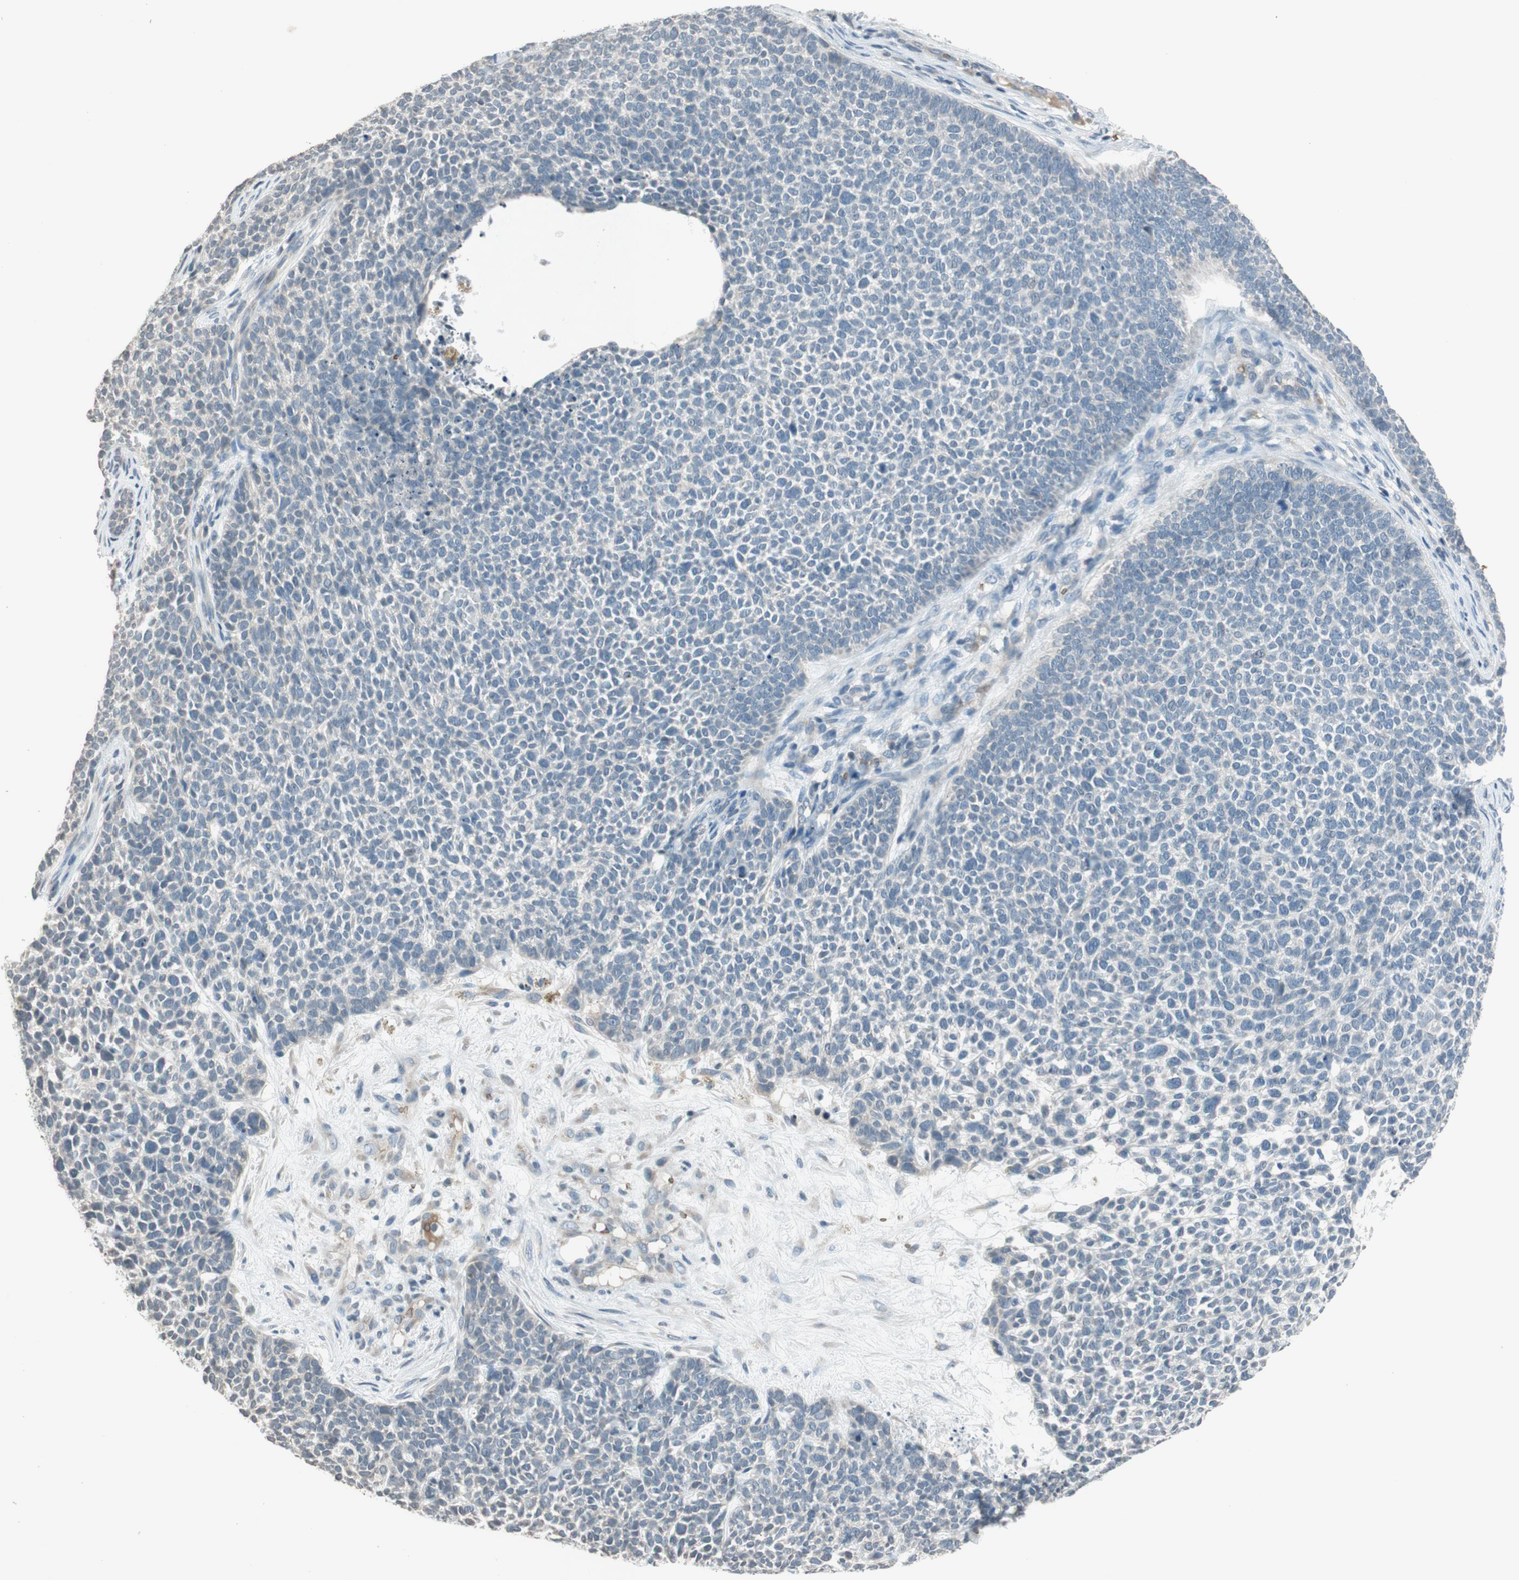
{"staining": {"intensity": "negative", "quantity": "none", "location": "none"}, "tissue": "skin cancer", "cell_type": "Tumor cells", "image_type": "cancer", "snomed": [{"axis": "morphology", "description": "Basal cell carcinoma"}, {"axis": "topography", "description": "Skin"}], "caption": "Immunohistochemistry (IHC) micrograph of human skin basal cell carcinoma stained for a protein (brown), which shows no staining in tumor cells.", "gene": "GYPC", "patient": {"sex": "female", "age": 84}}